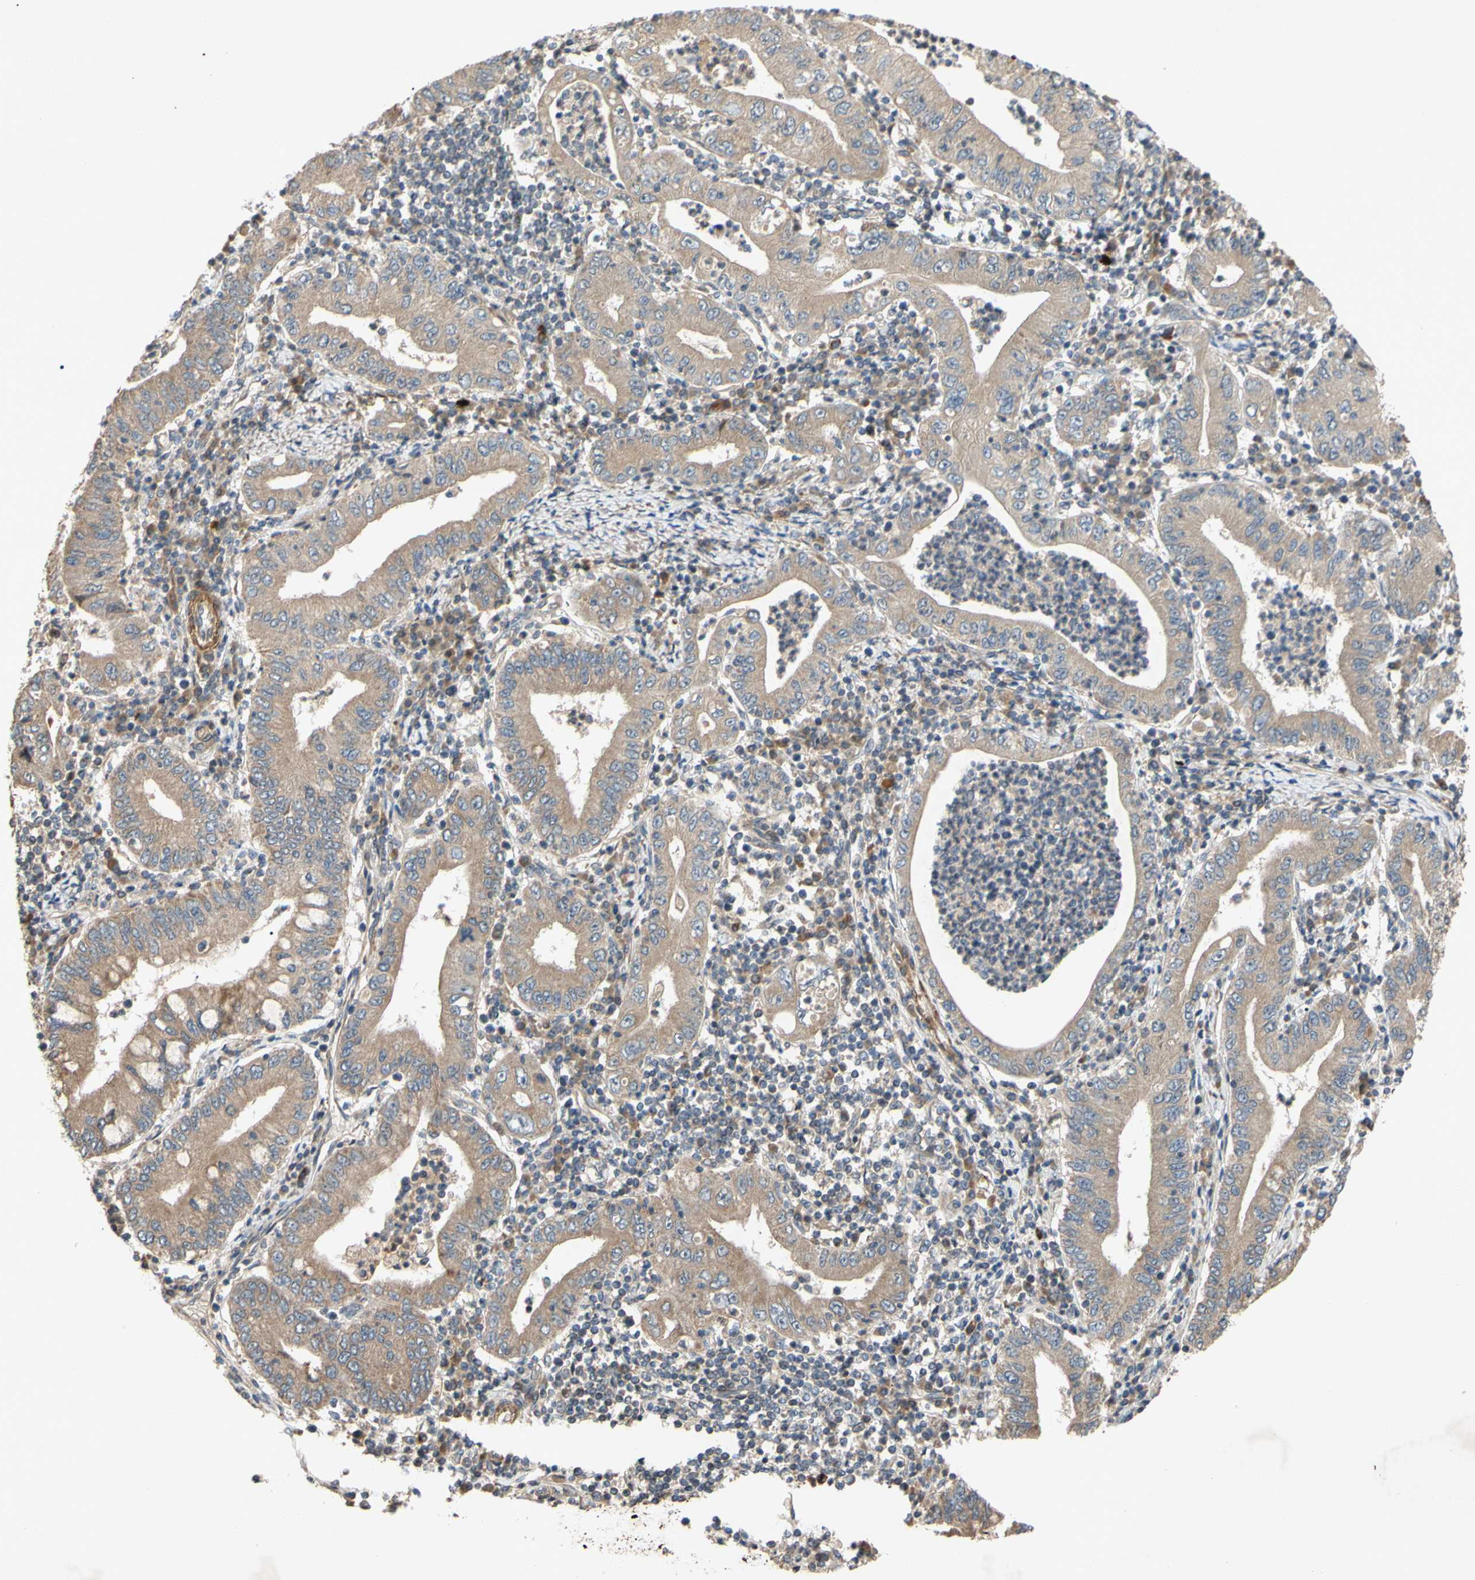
{"staining": {"intensity": "weak", "quantity": ">75%", "location": "cytoplasmic/membranous"}, "tissue": "stomach cancer", "cell_type": "Tumor cells", "image_type": "cancer", "snomed": [{"axis": "morphology", "description": "Normal tissue, NOS"}, {"axis": "morphology", "description": "Adenocarcinoma, NOS"}, {"axis": "topography", "description": "Esophagus"}, {"axis": "topography", "description": "Stomach, upper"}, {"axis": "topography", "description": "Peripheral nerve tissue"}], "caption": "The image shows a brown stain indicating the presence of a protein in the cytoplasmic/membranous of tumor cells in stomach adenocarcinoma. (DAB (3,3'-diaminobenzidine) IHC, brown staining for protein, blue staining for nuclei).", "gene": "PARD6A", "patient": {"sex": "male", "age": 62}}